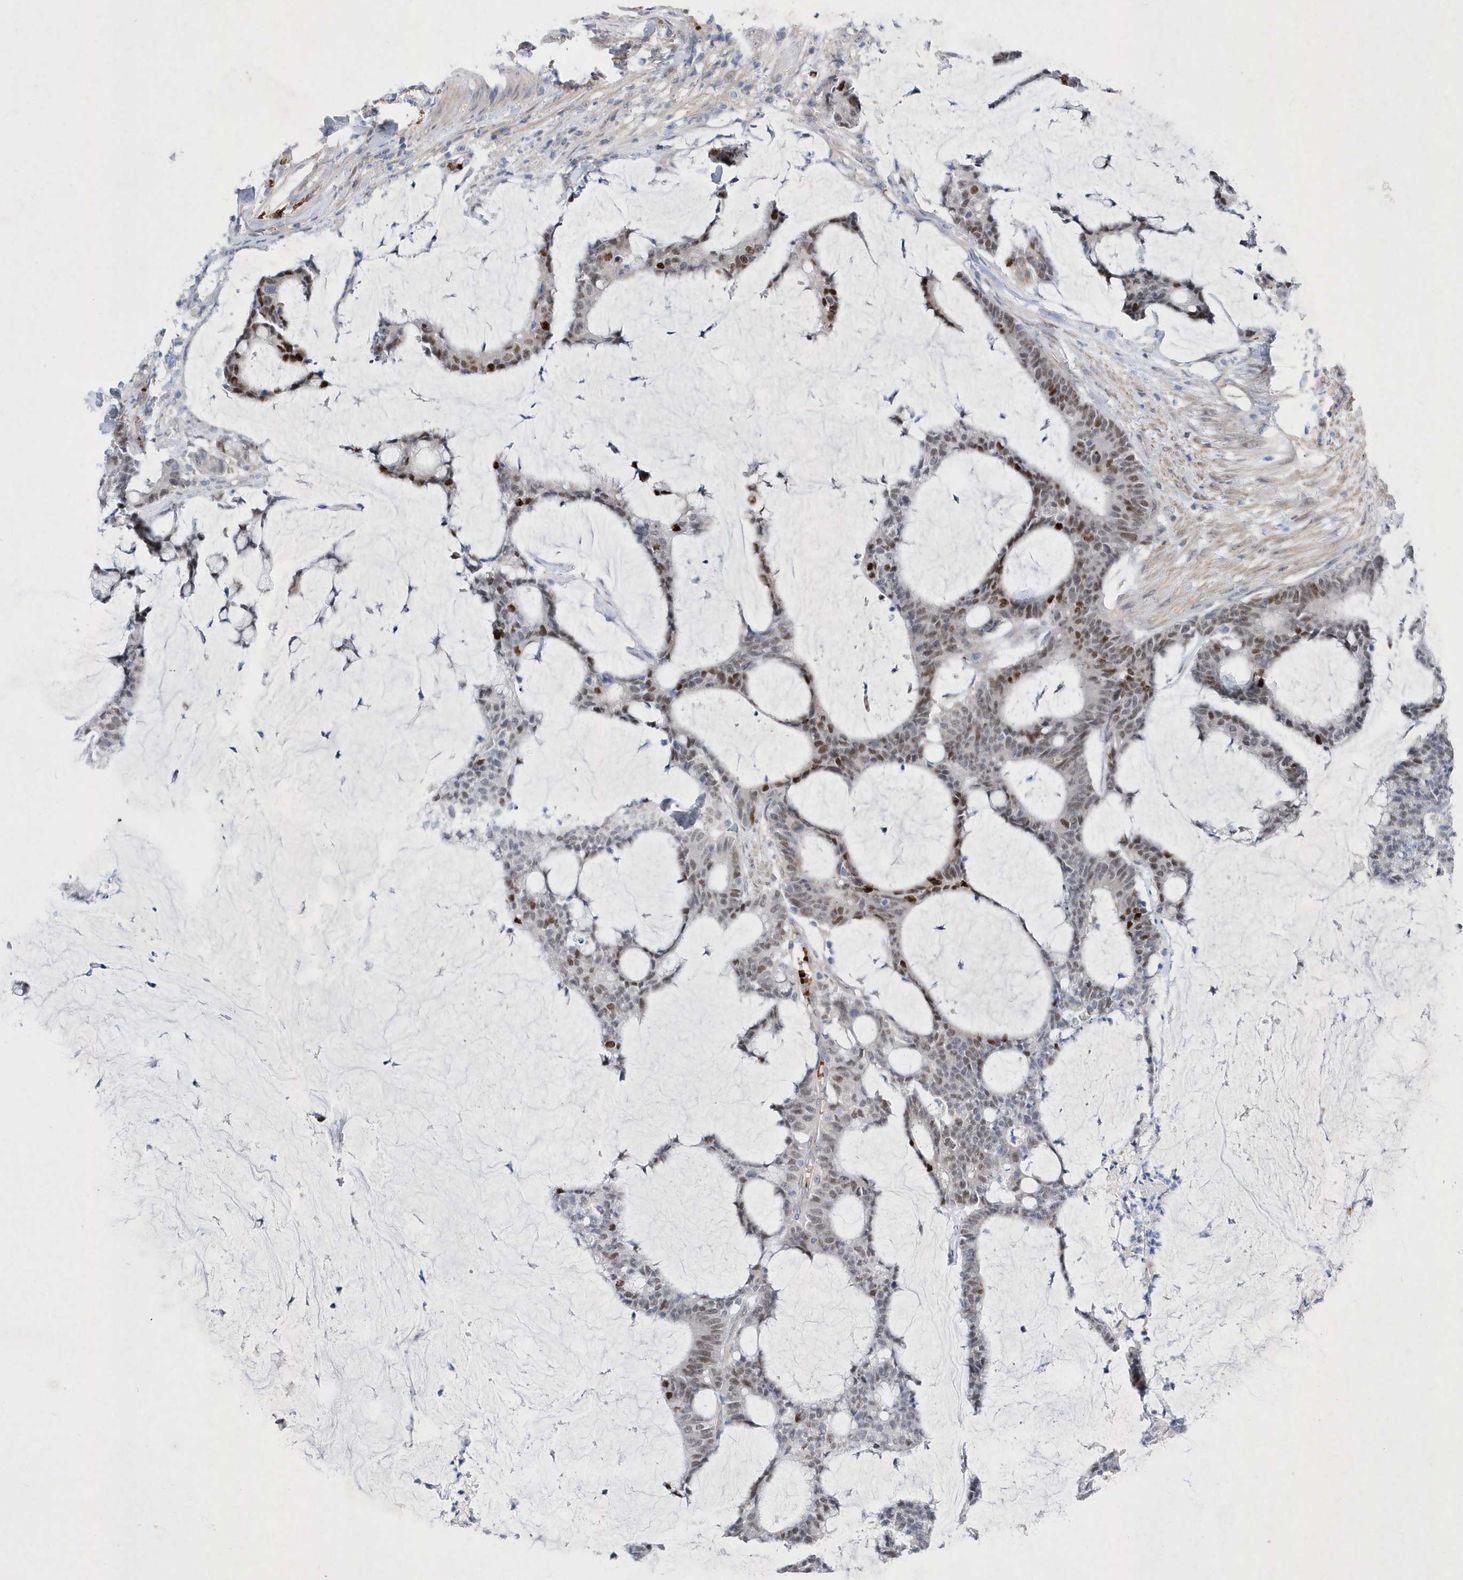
{"staining": {"intensity": "moderate", "quantity": "<25%", "location": "nuclear"}, "tissue": "colorectal cancer", "cell_type": "Tumor cells", "image_type": "cancer", "snomed": [{"axis": "morphology", "description": "Adenocarcinoma, NOS"}, {"axis": "topography", "description": "Colon"}], "caption": "The immunohistochemical stain shows moderate nuclear staining in tumor cells of colorectal cancer tissue.", "gene": "ZNF875", "patient": {"sex": "female", "age": 84}}